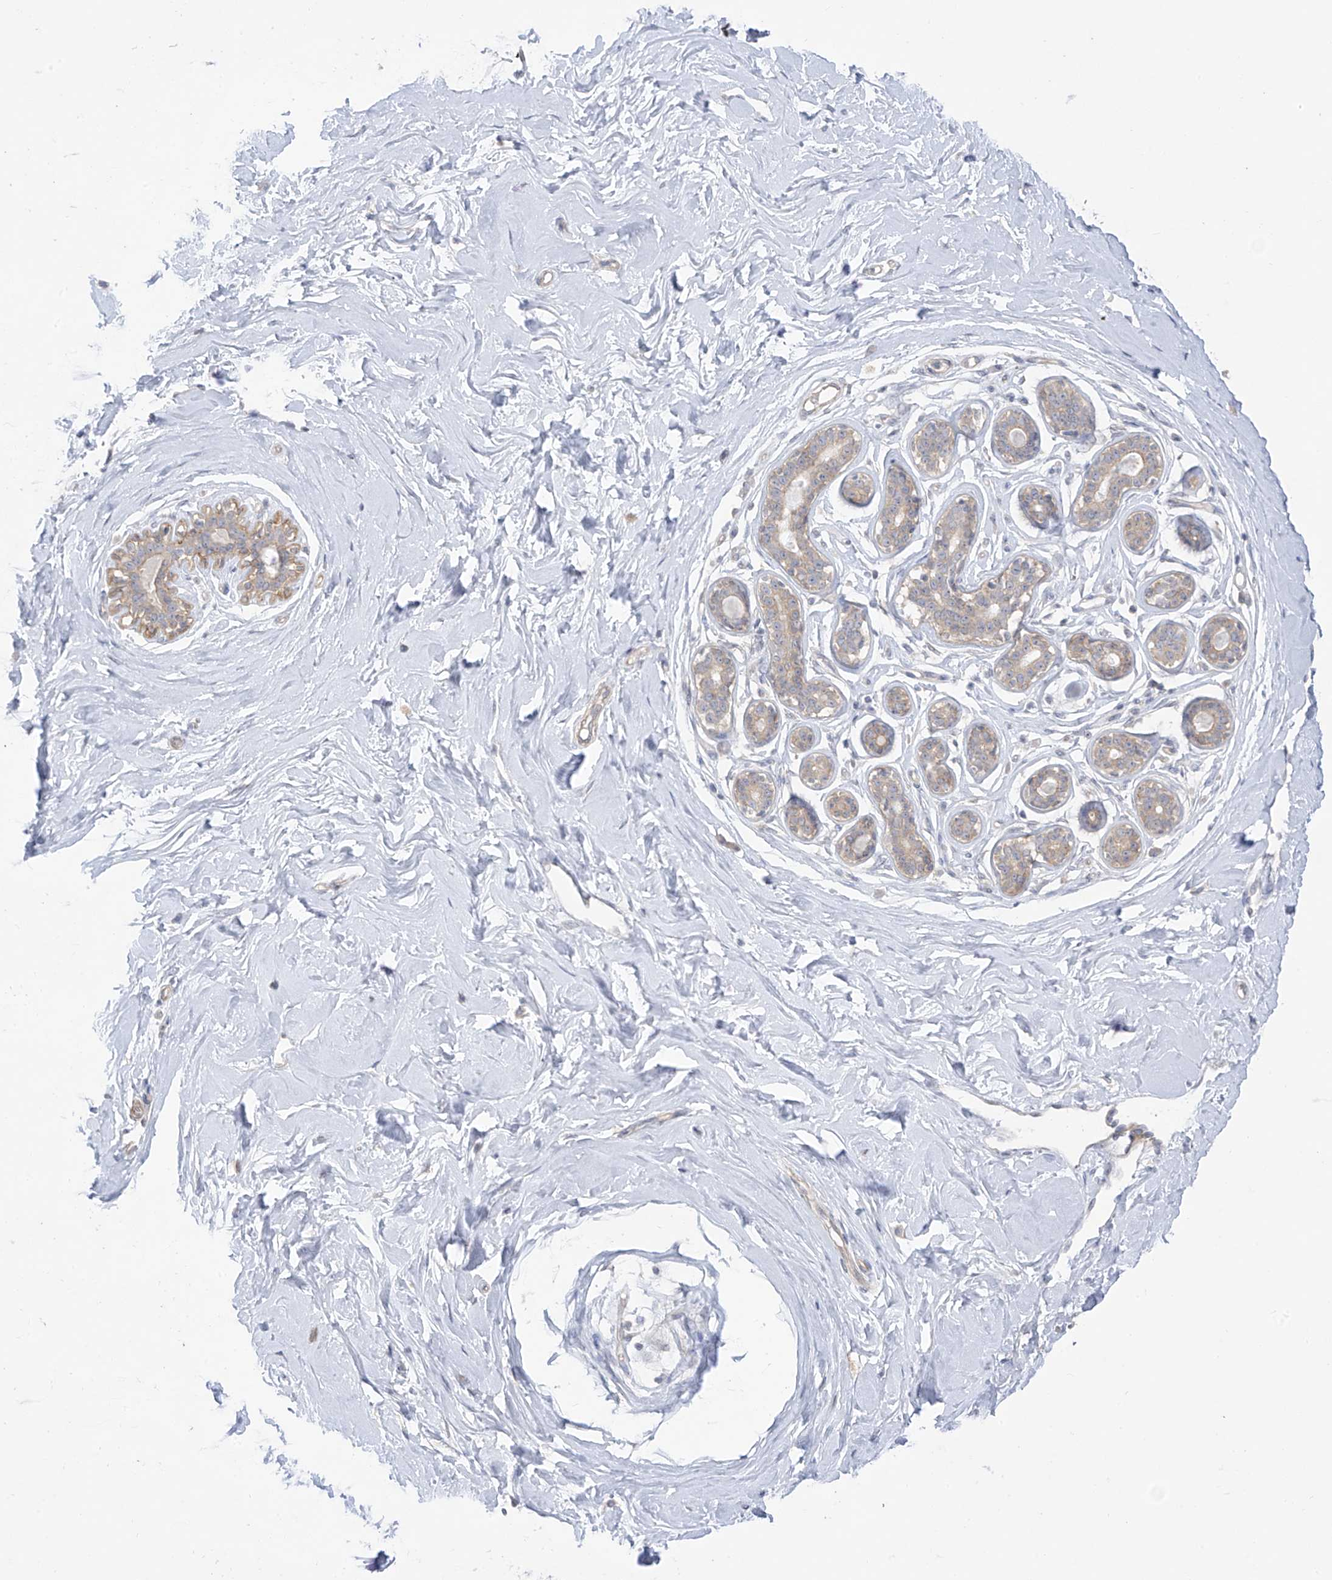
{"staining": {"intensity": "negative", "quantity": "none", "location": "none"}, "tissue": "breast", "cell_type": "Adipocytes", "image_type": "normal", "snomed": [{"axis": "morphology", "description": "Normal tissue, NOS"}, {"axis": "morphology", "description": "Adenoma, NOS"}, {"axis": "topography", "description": "Breast"}], "caption": "An image of breast stained for a protein demonstrates no brown staining in adipocytes. Nuclei are stained in blue.", "gene": "EIPR1", "patient": {"sex": "female", "age": 23}}